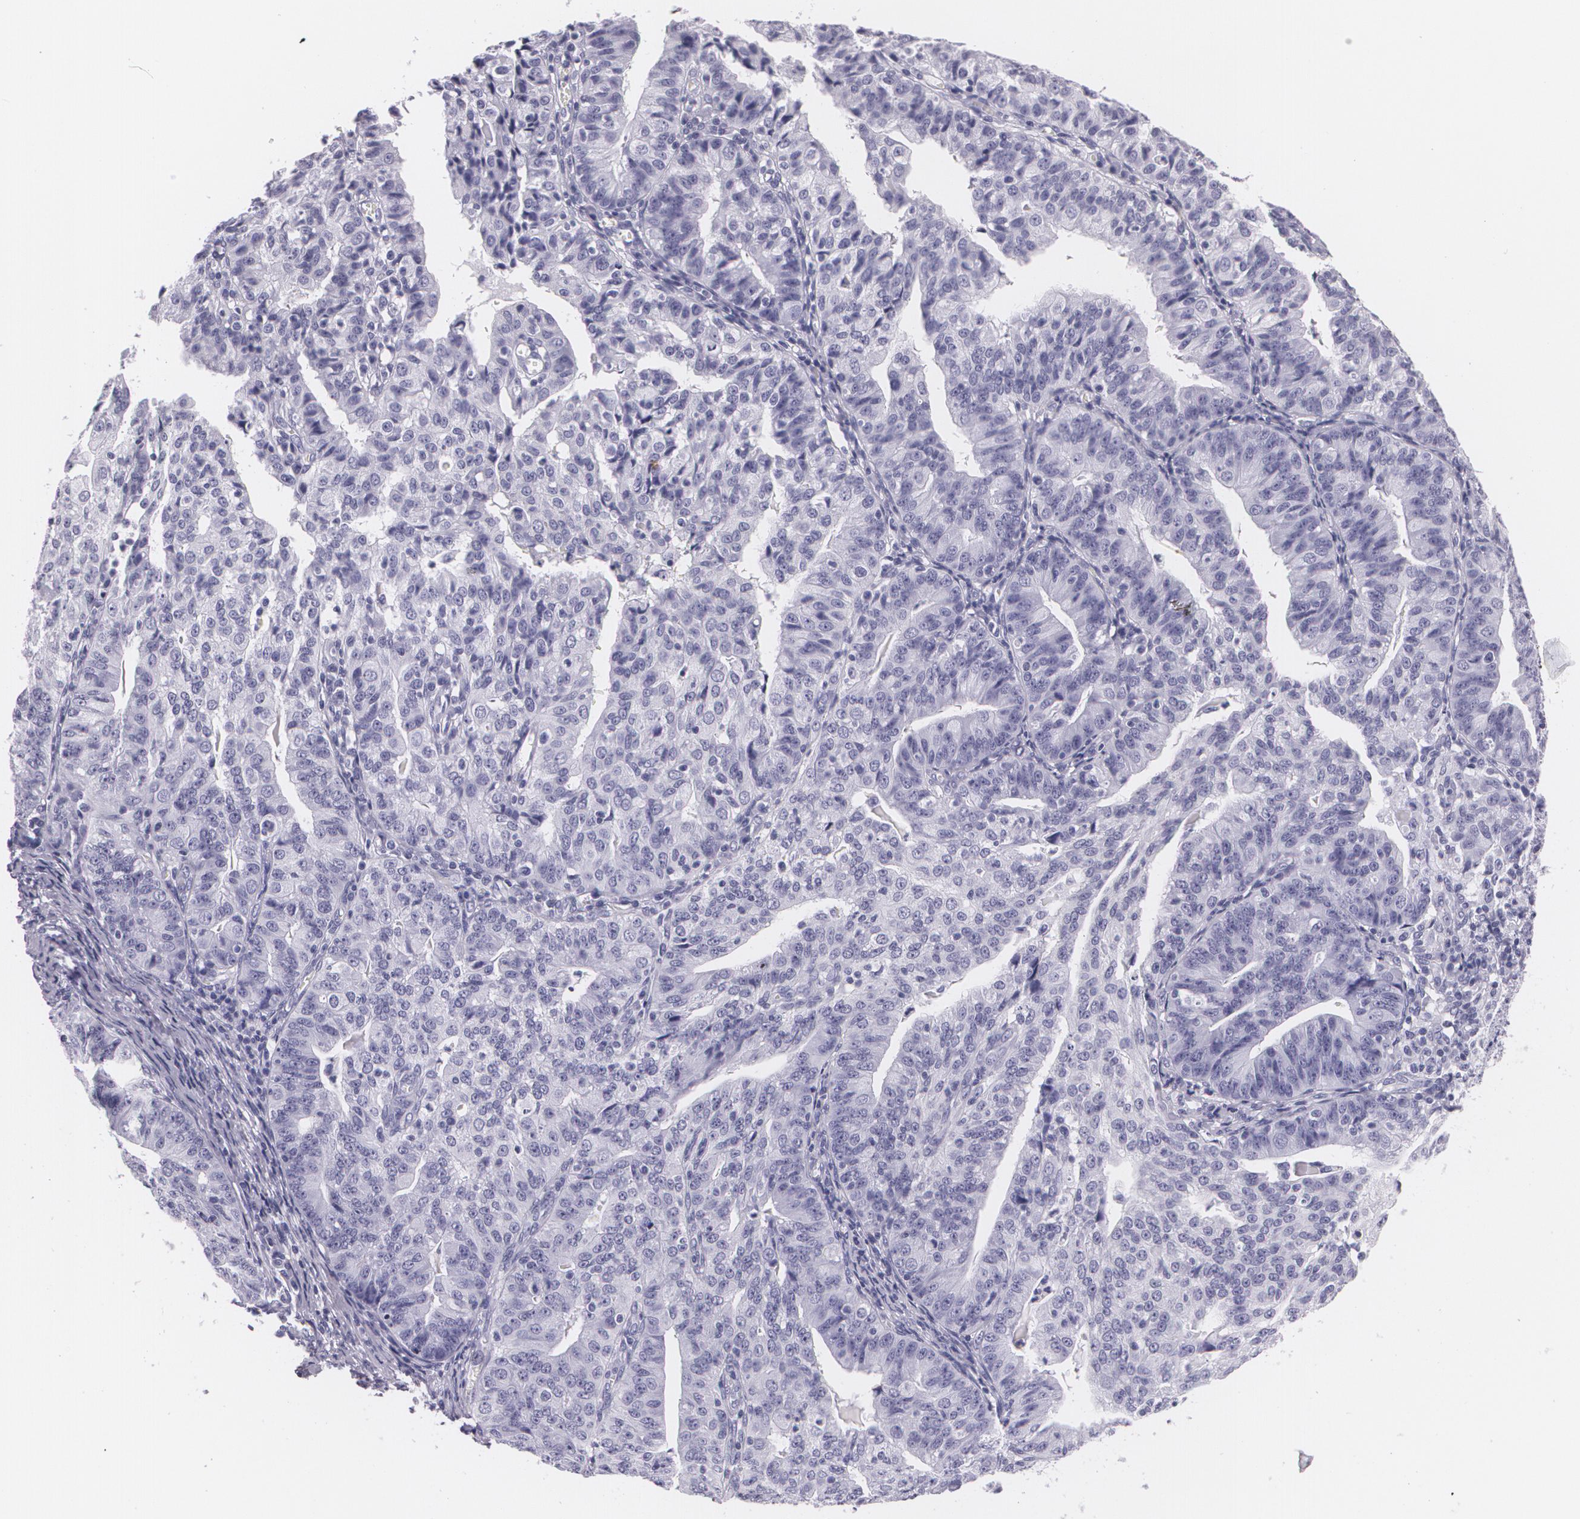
{"staining": {"intensity": "negative", "quantity": "none", "location": "none"}, "tissue": "endometrial cancer", "cell_type": "Tumor cells", "image_type": "cancer", "snomed": [{"axis": "morphology", "description": "Adenocarcinoma, NOS"}, {"axis": "topography", "description": "Endometrium"}], "caption": "A high-resolution image shows IHC staining of endometrial cancer, which displays no significant staining in tumor cells. (Brightfield microscopy of DAB IHC at high magnification).", "gene": "DLG4", "patient": {"sex": "female", "age": 56}}